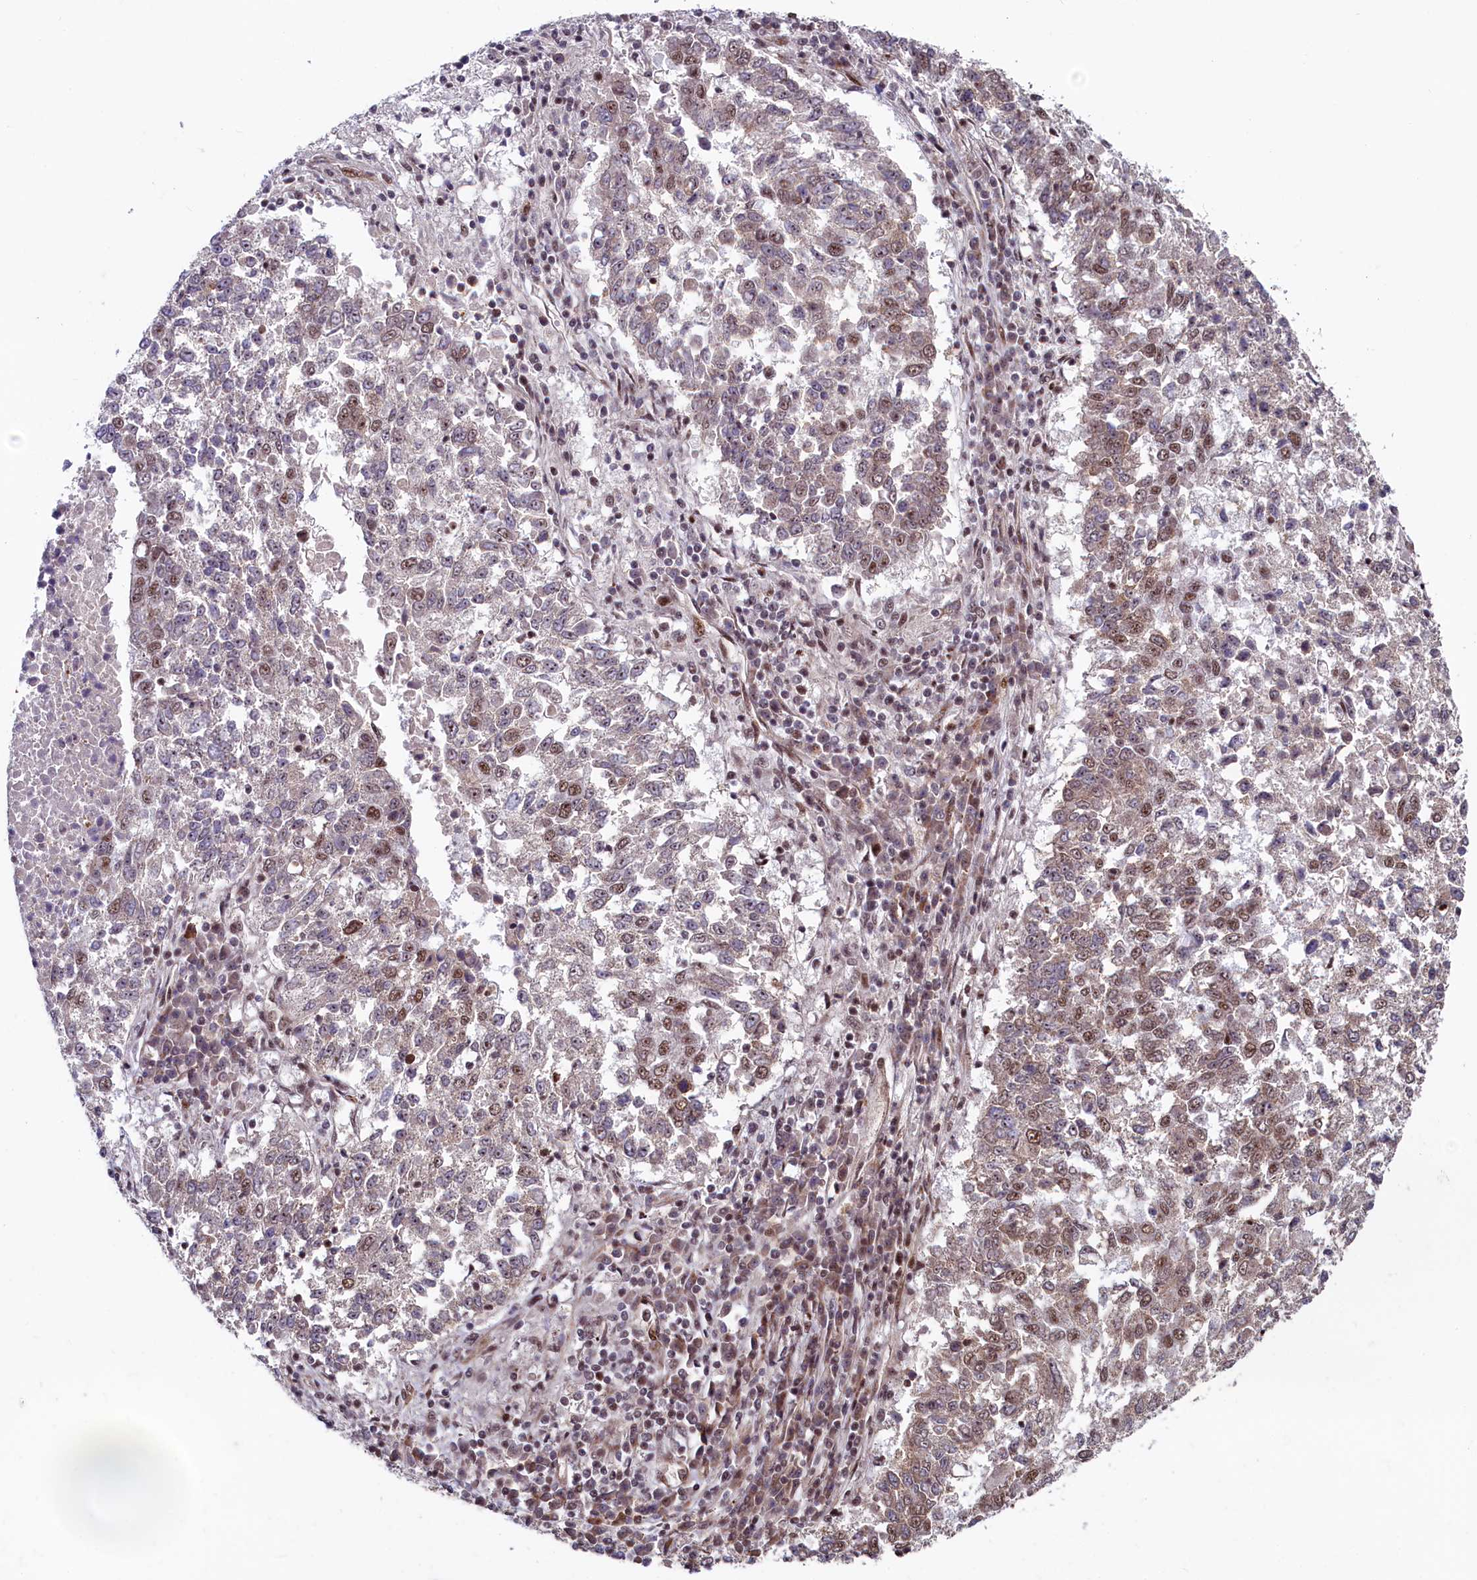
{"staining": {"intensity": "weak", "quantity": "25%-75%", "location": "nuclear"}, "tissue": "lung cancer", "cell_type": "Tumor cells", "image_type": "cancer", "snomed": [{"axis": "morphology", "description": "Squamous cell carcinoma, NOS"}, {"axis": "topography", "description": "Lung"}], "caption": "The photomicrograph reveals immunohistochemical staining of lung squamous cell carcinoma. There is weak nuclear expression is identified in about 25%-75% of tumor cells.", "gene": "LEO1", "patient": {"sex": "male", "age": 73}}